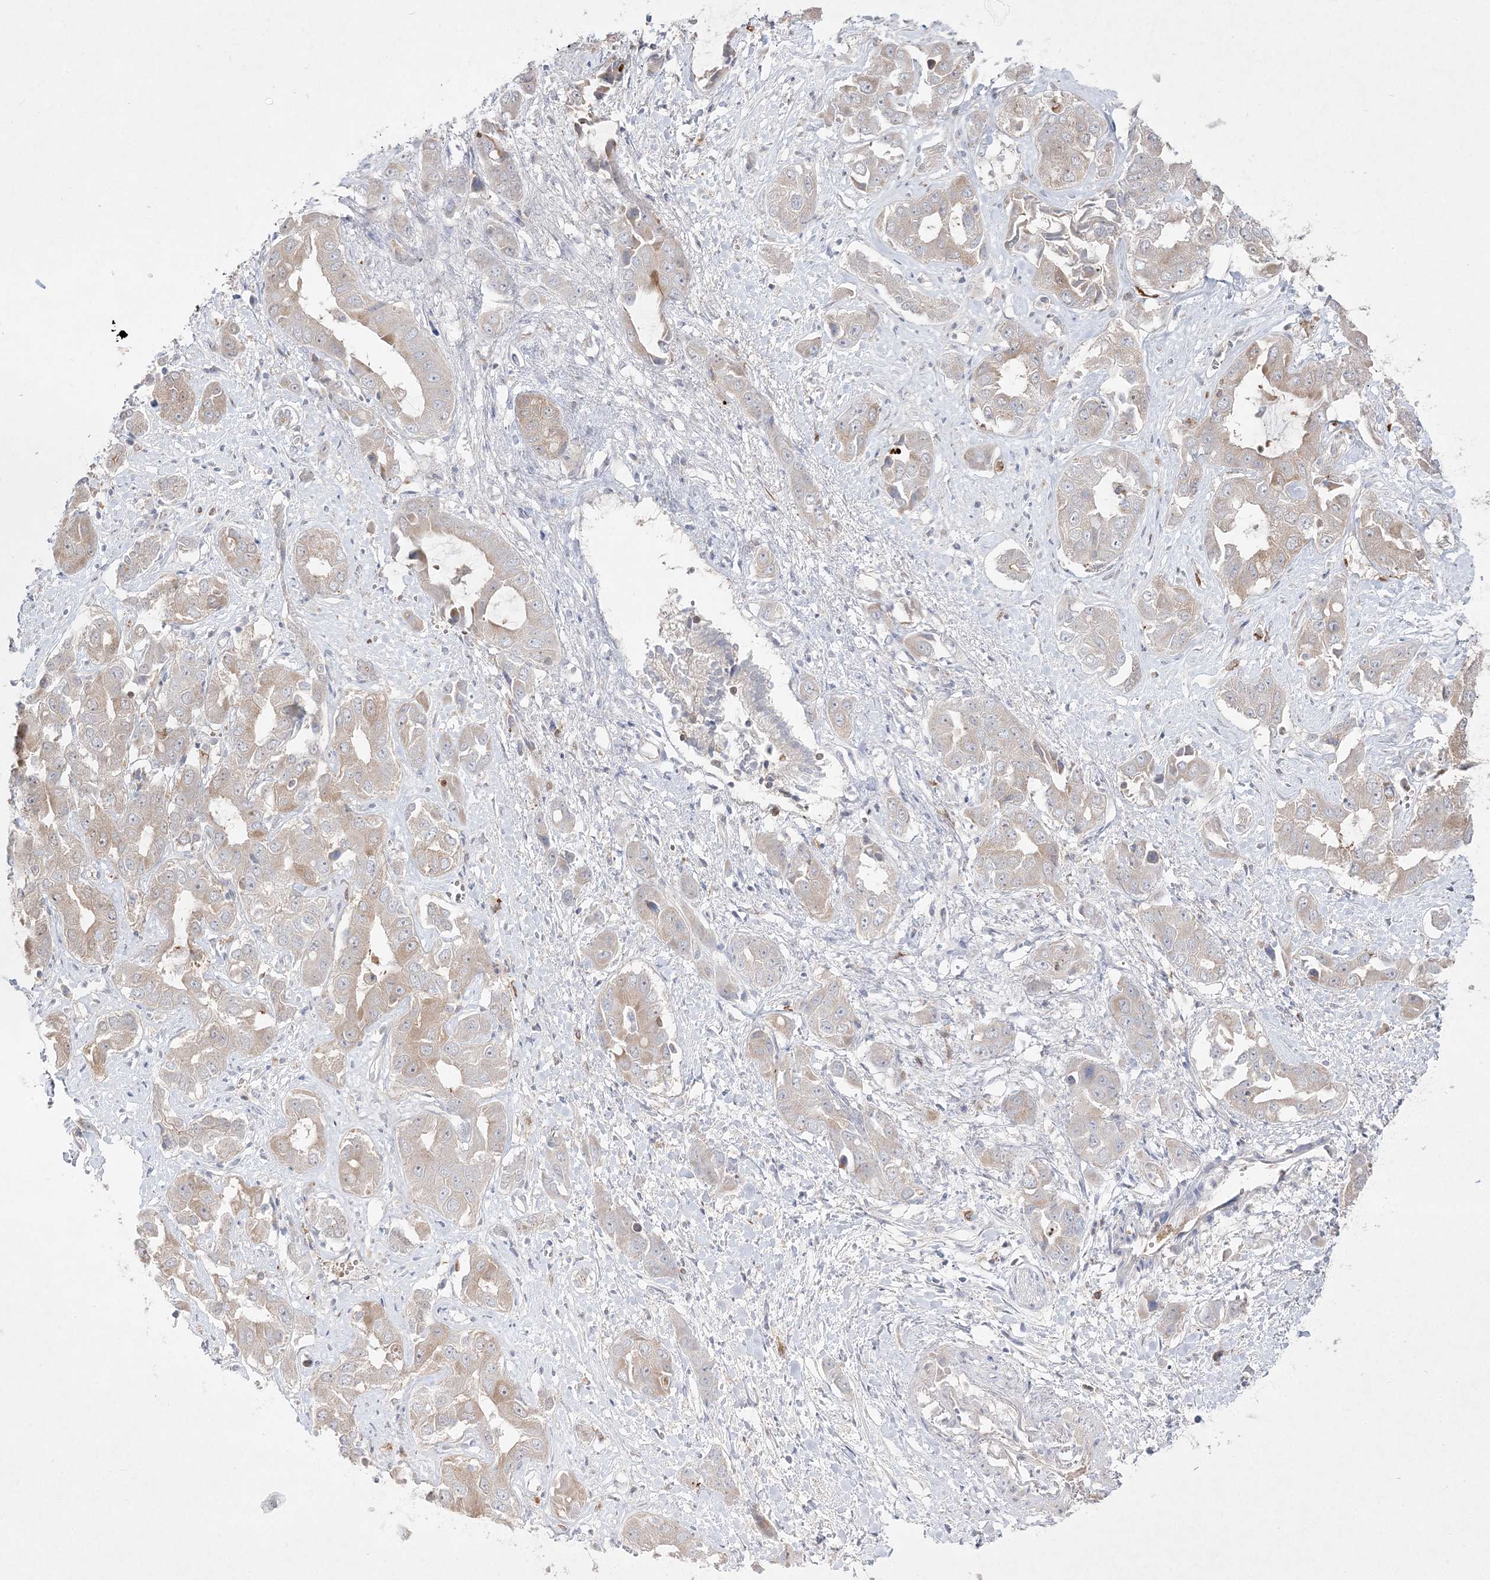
{"staining": {"intensity": "moderate", "quantity": "<25%", "location": "cytoplasmic/membranous"}, "tissue": "liver cancer", "cell_type": "Tumor cells", "image_type": "cancer", "snomed": [{"axis": "morphology", "description": "Cholangiocarcinoma"}, {"axis": "topography", "description": "Liver"}], "caption": "Human liver cancer stained with a brown dye reveals moderate cytoplasmic/membranous positive expression in about <25% of tumor cells.", "gene": "CLNK", "patient": {"sex": "female", "age": 52}}